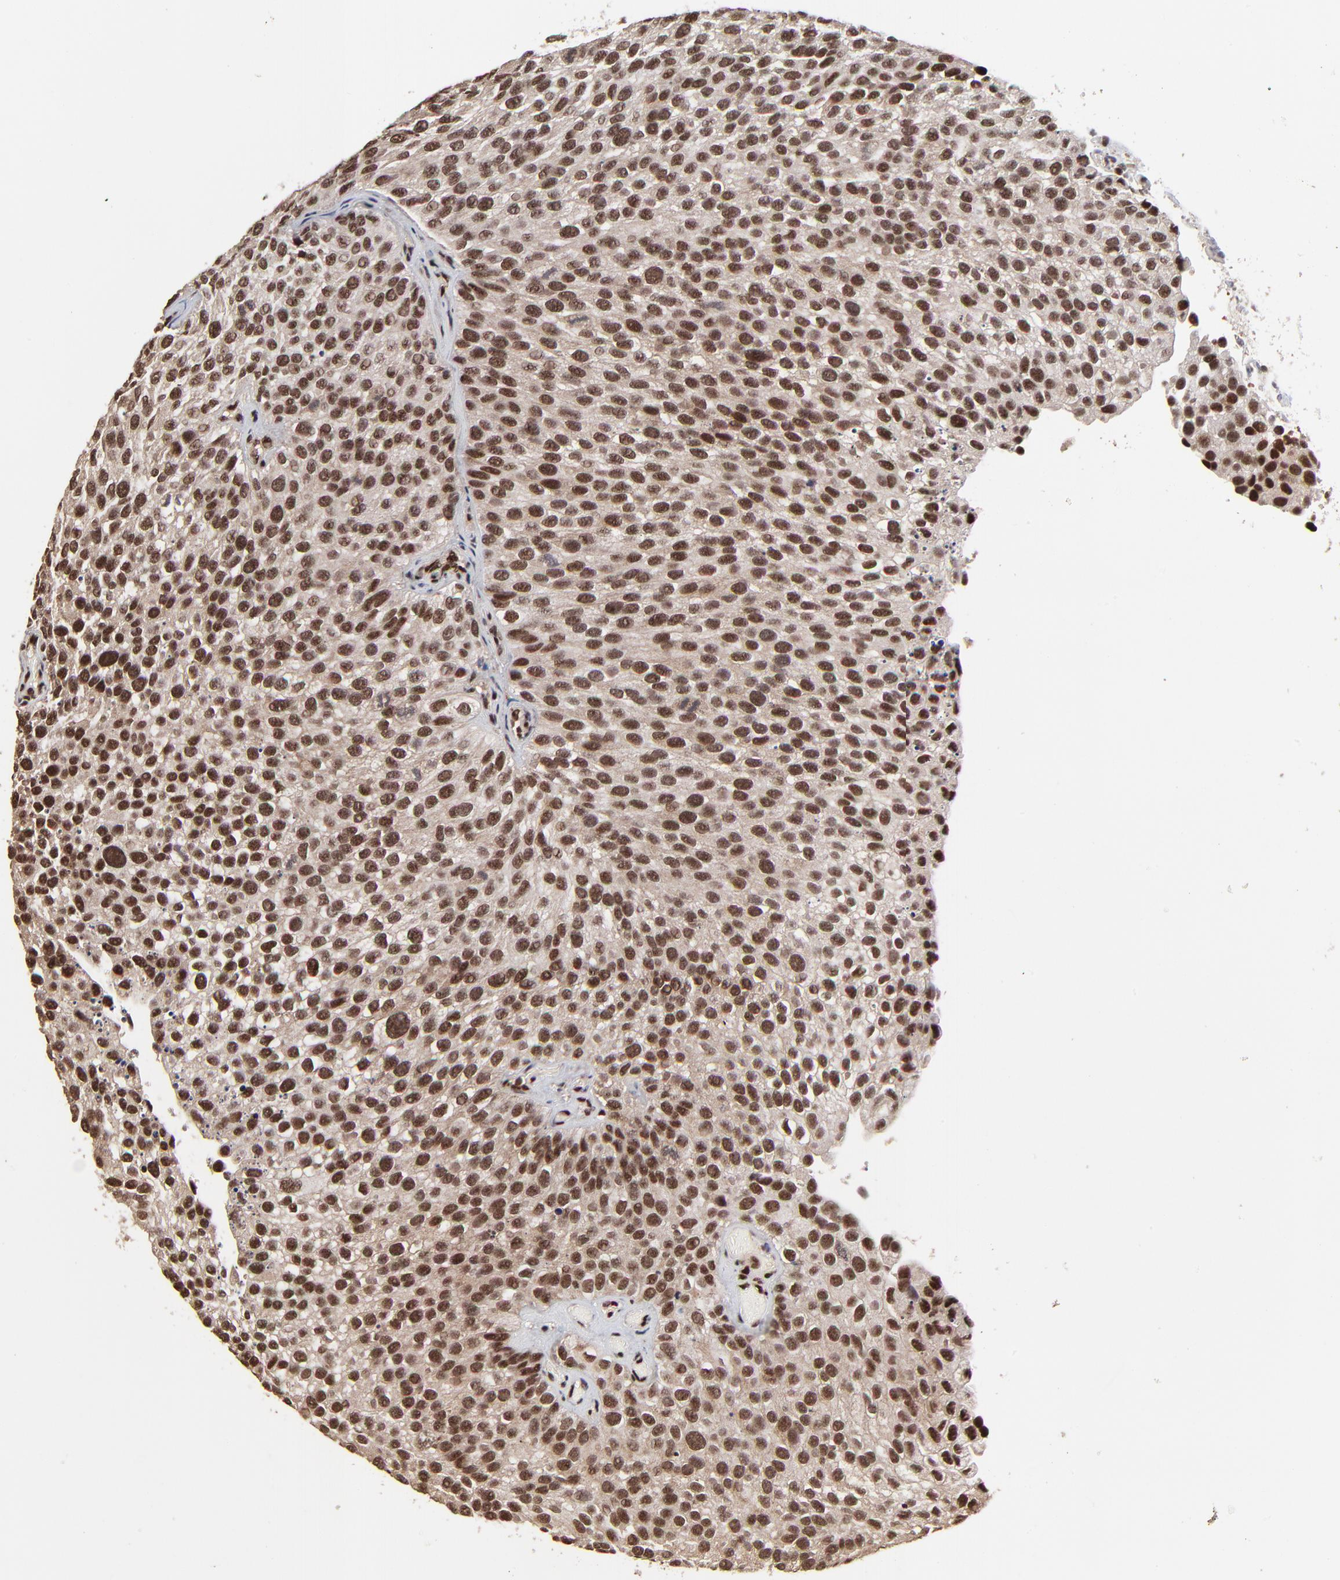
{"staining": {"intensity": "moderate", "quantity": ">75%", "location": "nuclear"}, "tissue": "urothelial cancer", "cell_type": "Tumor cells", "image_type": "cancer", "snomed": [{"axis": "morphology", "description": "Urothelial carcinoma, High grade"}, {"axis": "topography", "description": "Urinary bladder"}], "caption": "Tumor cells exhibit medium levels of moderate nuclear expression in about >75% of cells in human urothelial carcinoma (high-grade). The staining was performed using DAB (3,3'-diaminobenzidine), with brown indicating positive protein expression. Nuclei are stained blue with hematoxylin.", "gene": "RBM22", "patient": {"sex": "male", "age": 72}}